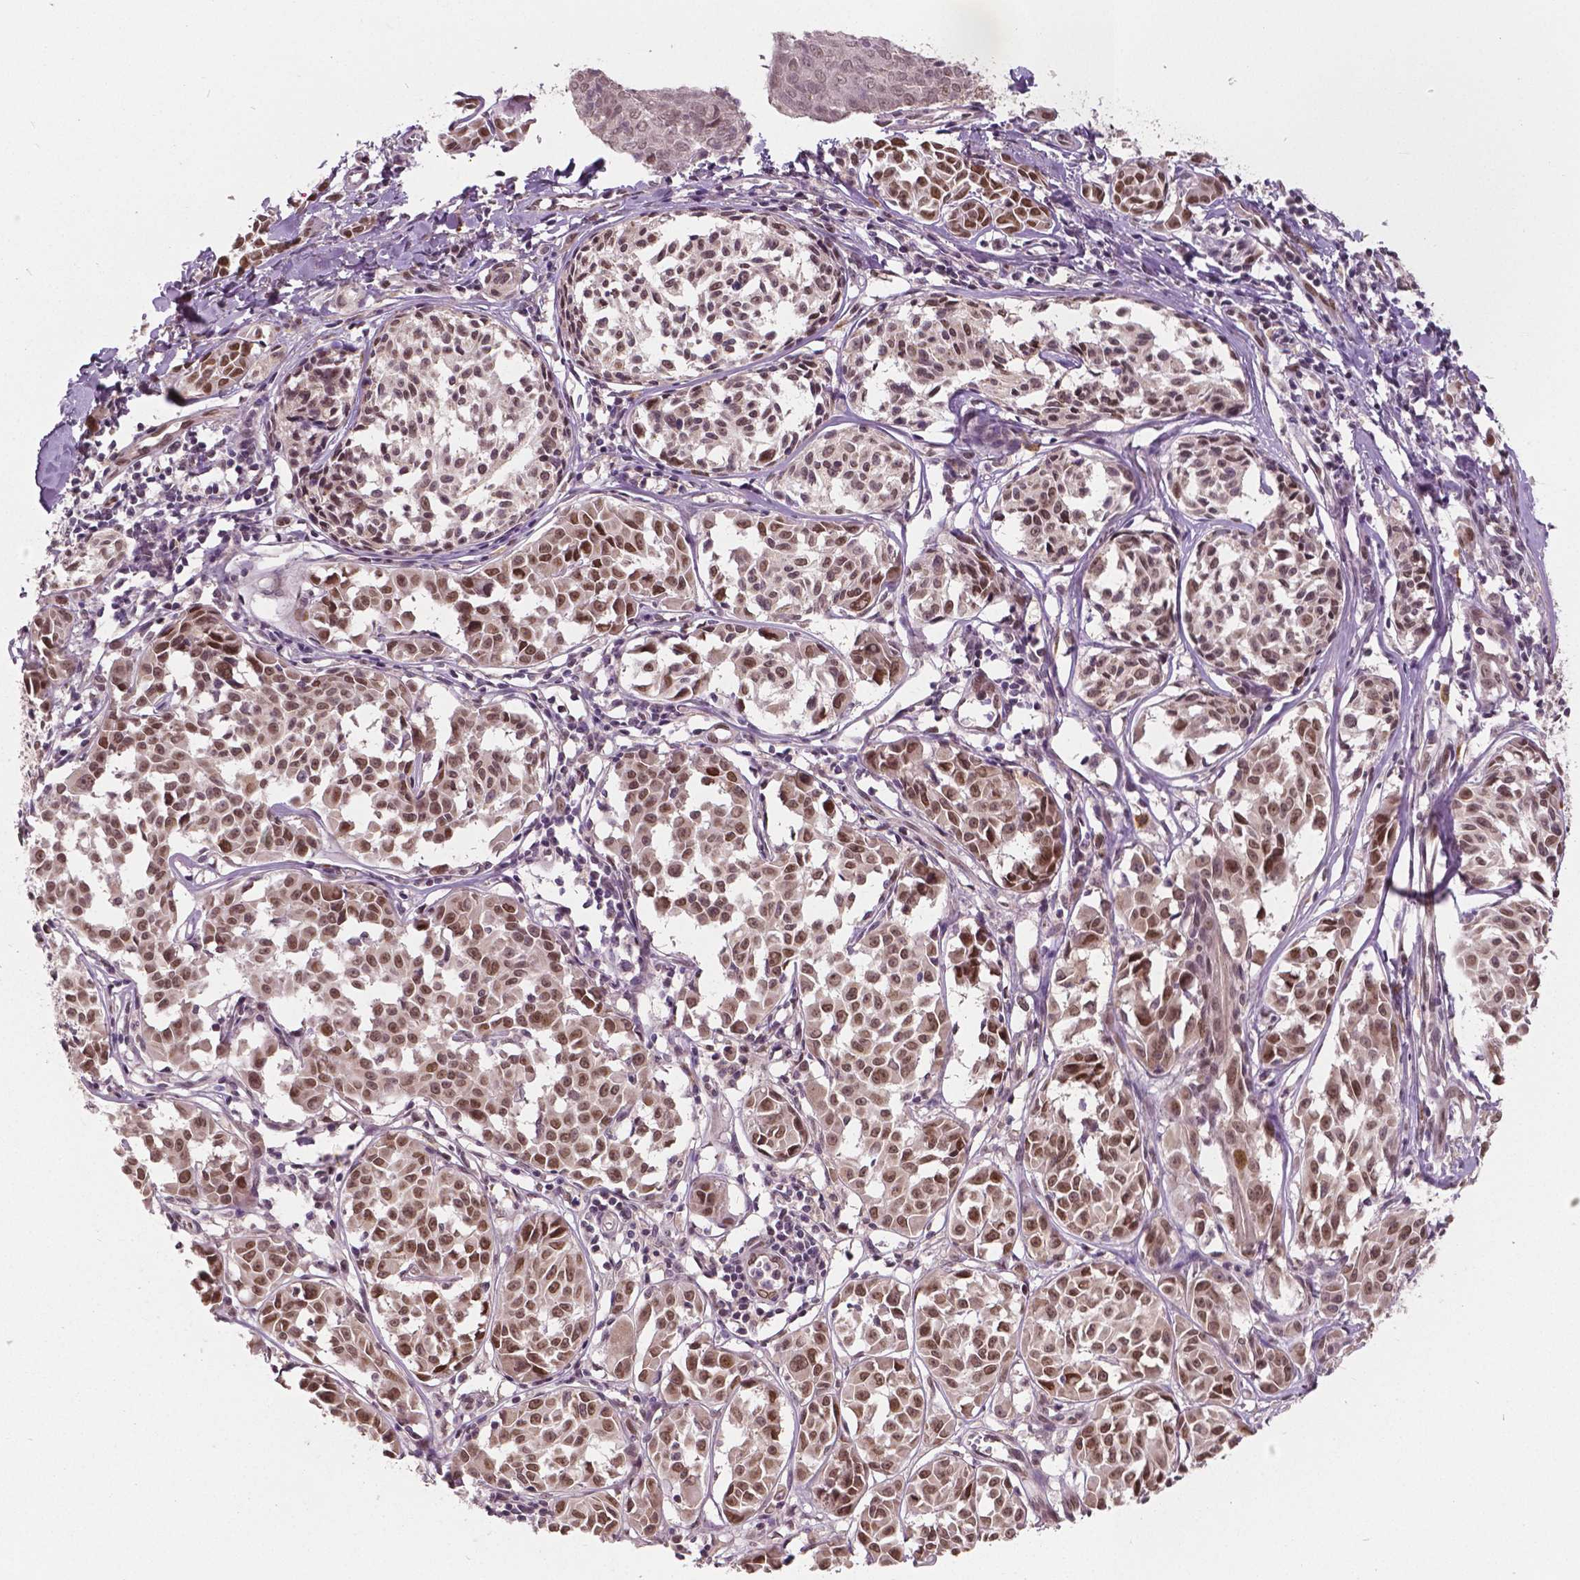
{"staining": {"intensity": "moderate", "quantity": ">75%", "location": "nuclear"}, "tissue": "melanoma", "cell_type": "Tumor cells", "image_type": "cancer", "snomed": [{"axis": "morphology", "description": "Malignant melanoma, NOS"}, {"axis": "topography", "description": "Skin"}], "caption": "Protein staining of malignant melanoma tissue exhibits moderate nuclear staining in about >75% of tumor cells.", "gene": "HMBOX1", "patient": {"sex": "male", "age": 51}}